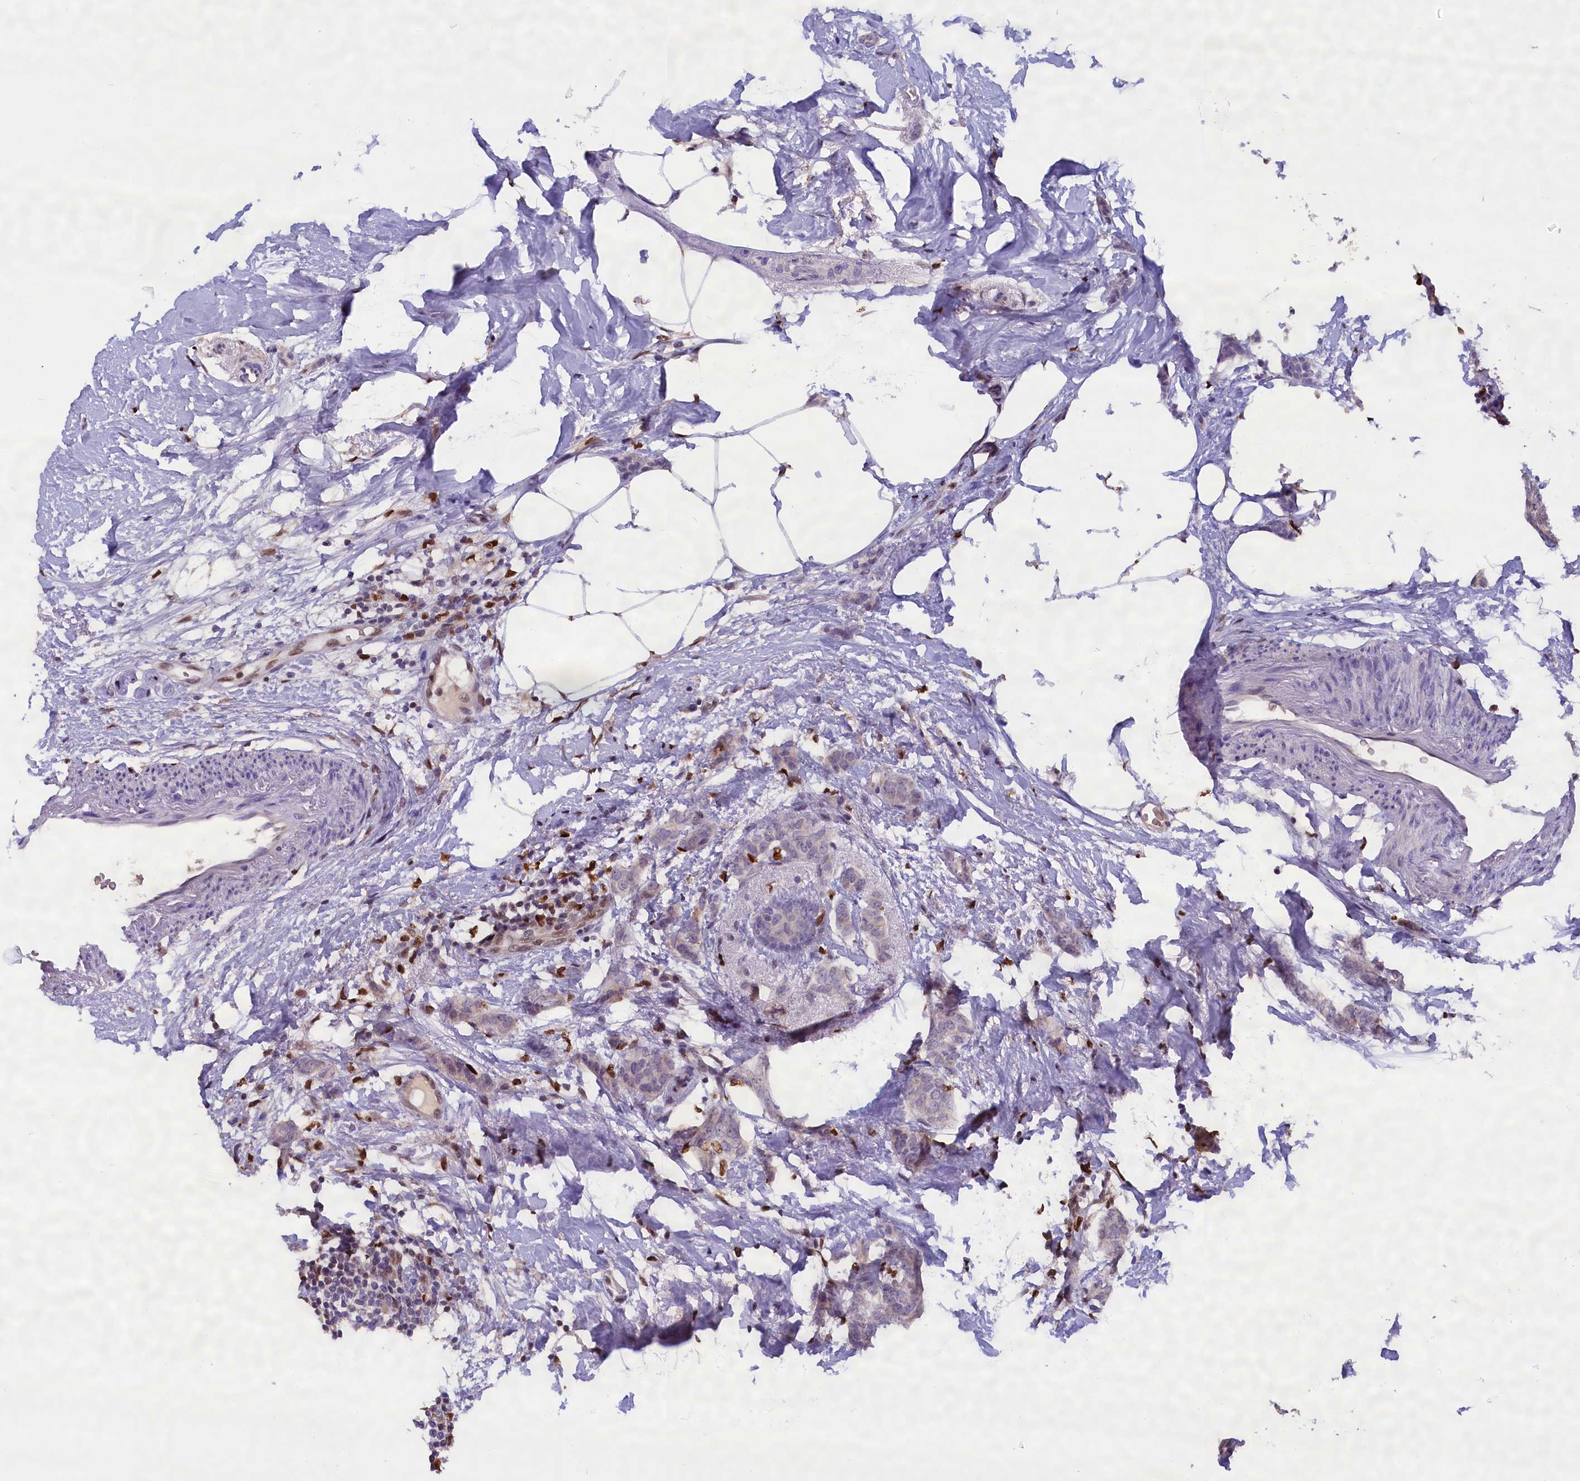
{"staining": {"intensity": "negative", "quantity": "none", "location": "none"}, "tissue": "breast cancer", "cell_type": "Tumor cells", "image_type": "cancer", "snomed": [{"axis": "morphology", "description": "Duct carcinoma"}, {"axis": "topography", "description": "Breast"}], "caption": "IHC photomicrograph of breast invasive ductal carcinoma stained for a protein (brown), which shows no staining in tumor cells.", "gene": "BTBD9", "patient": {"sex": "female", "age": 72}}